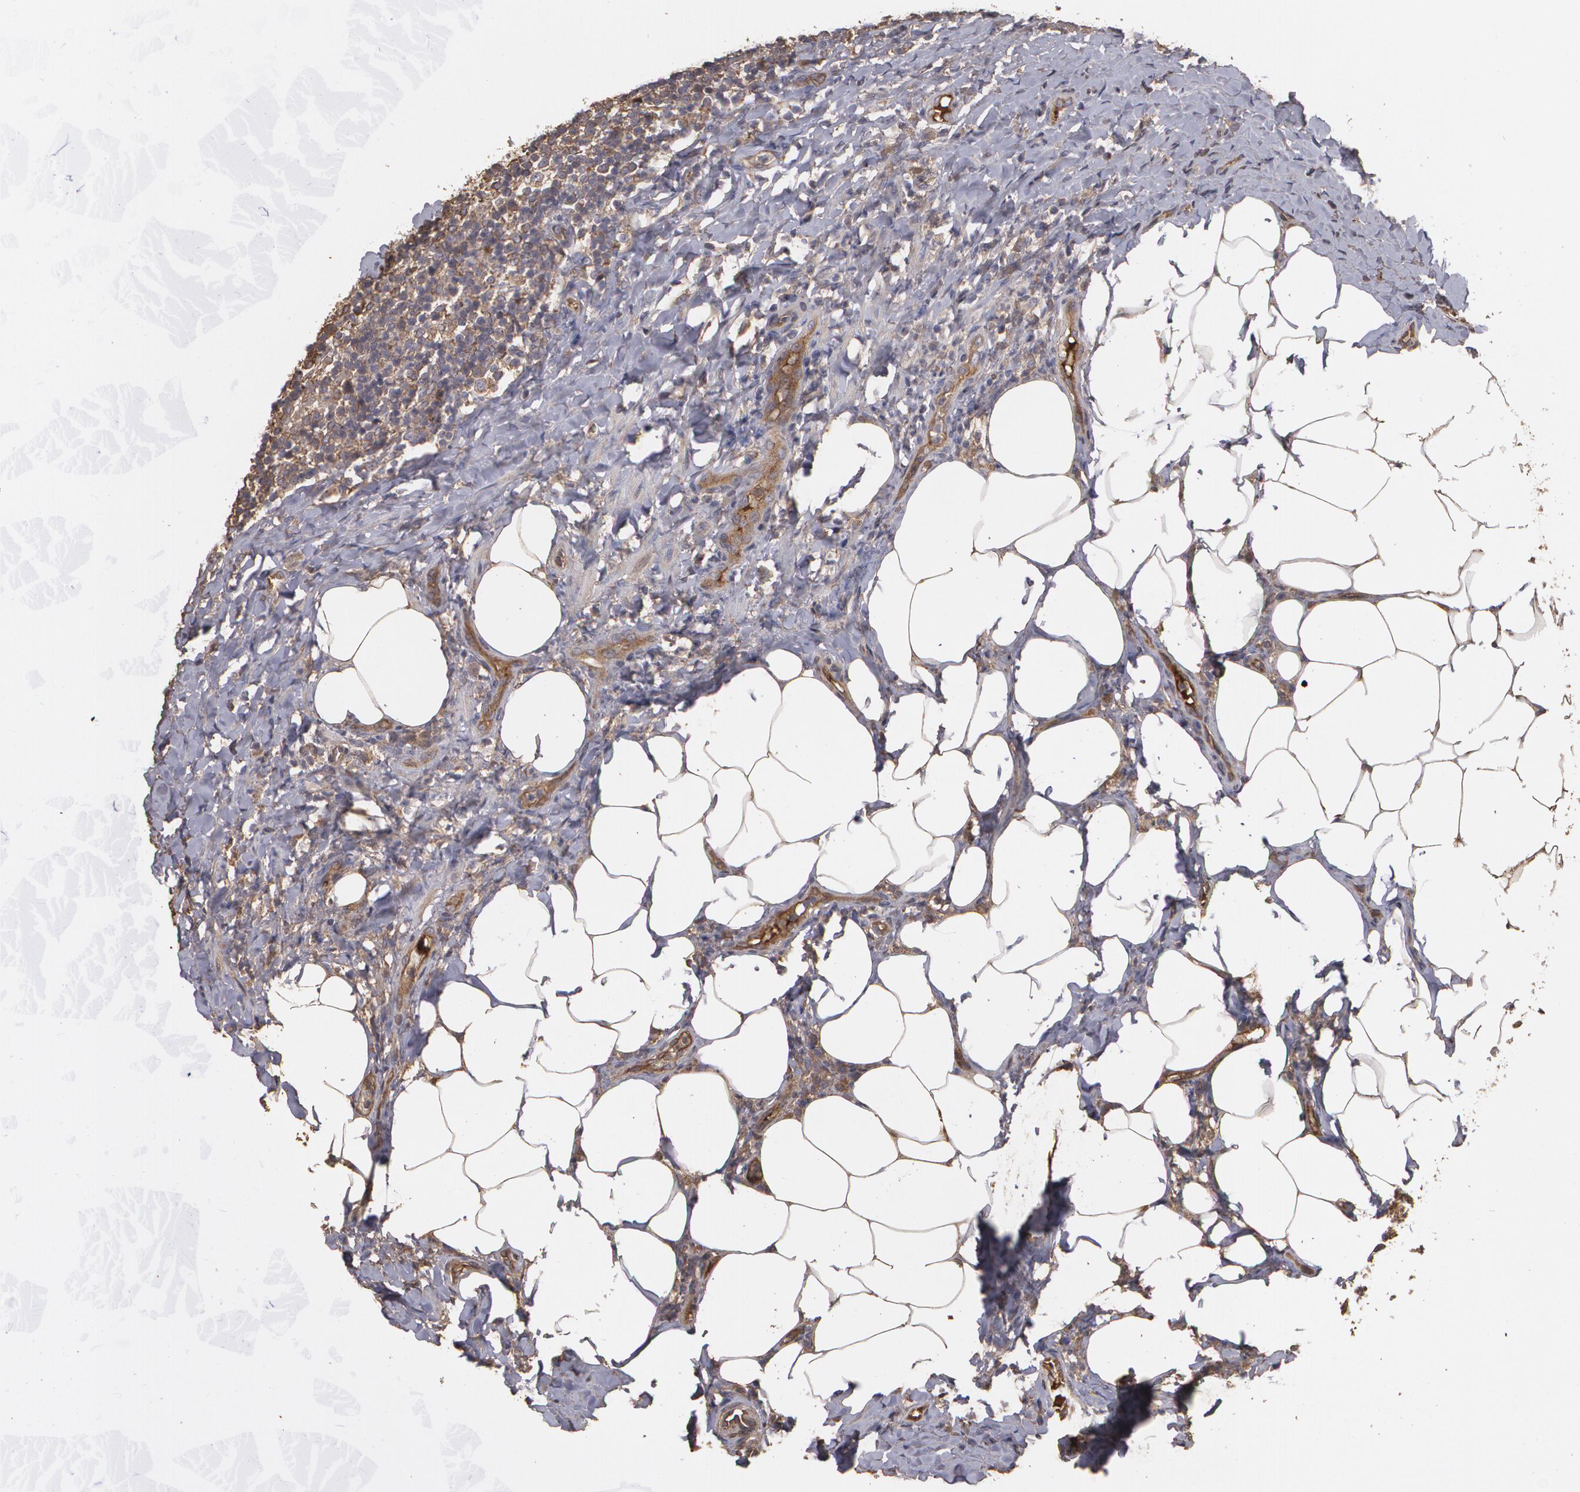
{"staining": {"intensity": "moderate", "quantity": "25%-75%", "location": "cytoplasmic/membranous"}, "tissue": "lymph node", "cell_type": "Germinal center cells", "image_type": "normal", "snomed": [{"axis": "morphology", "description": "Normal tissue, NOS"}, {"axis": "morphology", "description": "Inflammation, NOS"}, {"axis": "topography", "description": "Lymph node"}], "caption": "This micrograph displays immunohistochemistry staining of unremarkable lymph node, with medium moderate cytoplasmic/membranous staining in approximately 25%-75% of germinal center cells.", "gene": "PON1", "patient": {"sex": "male", "age": 46}}